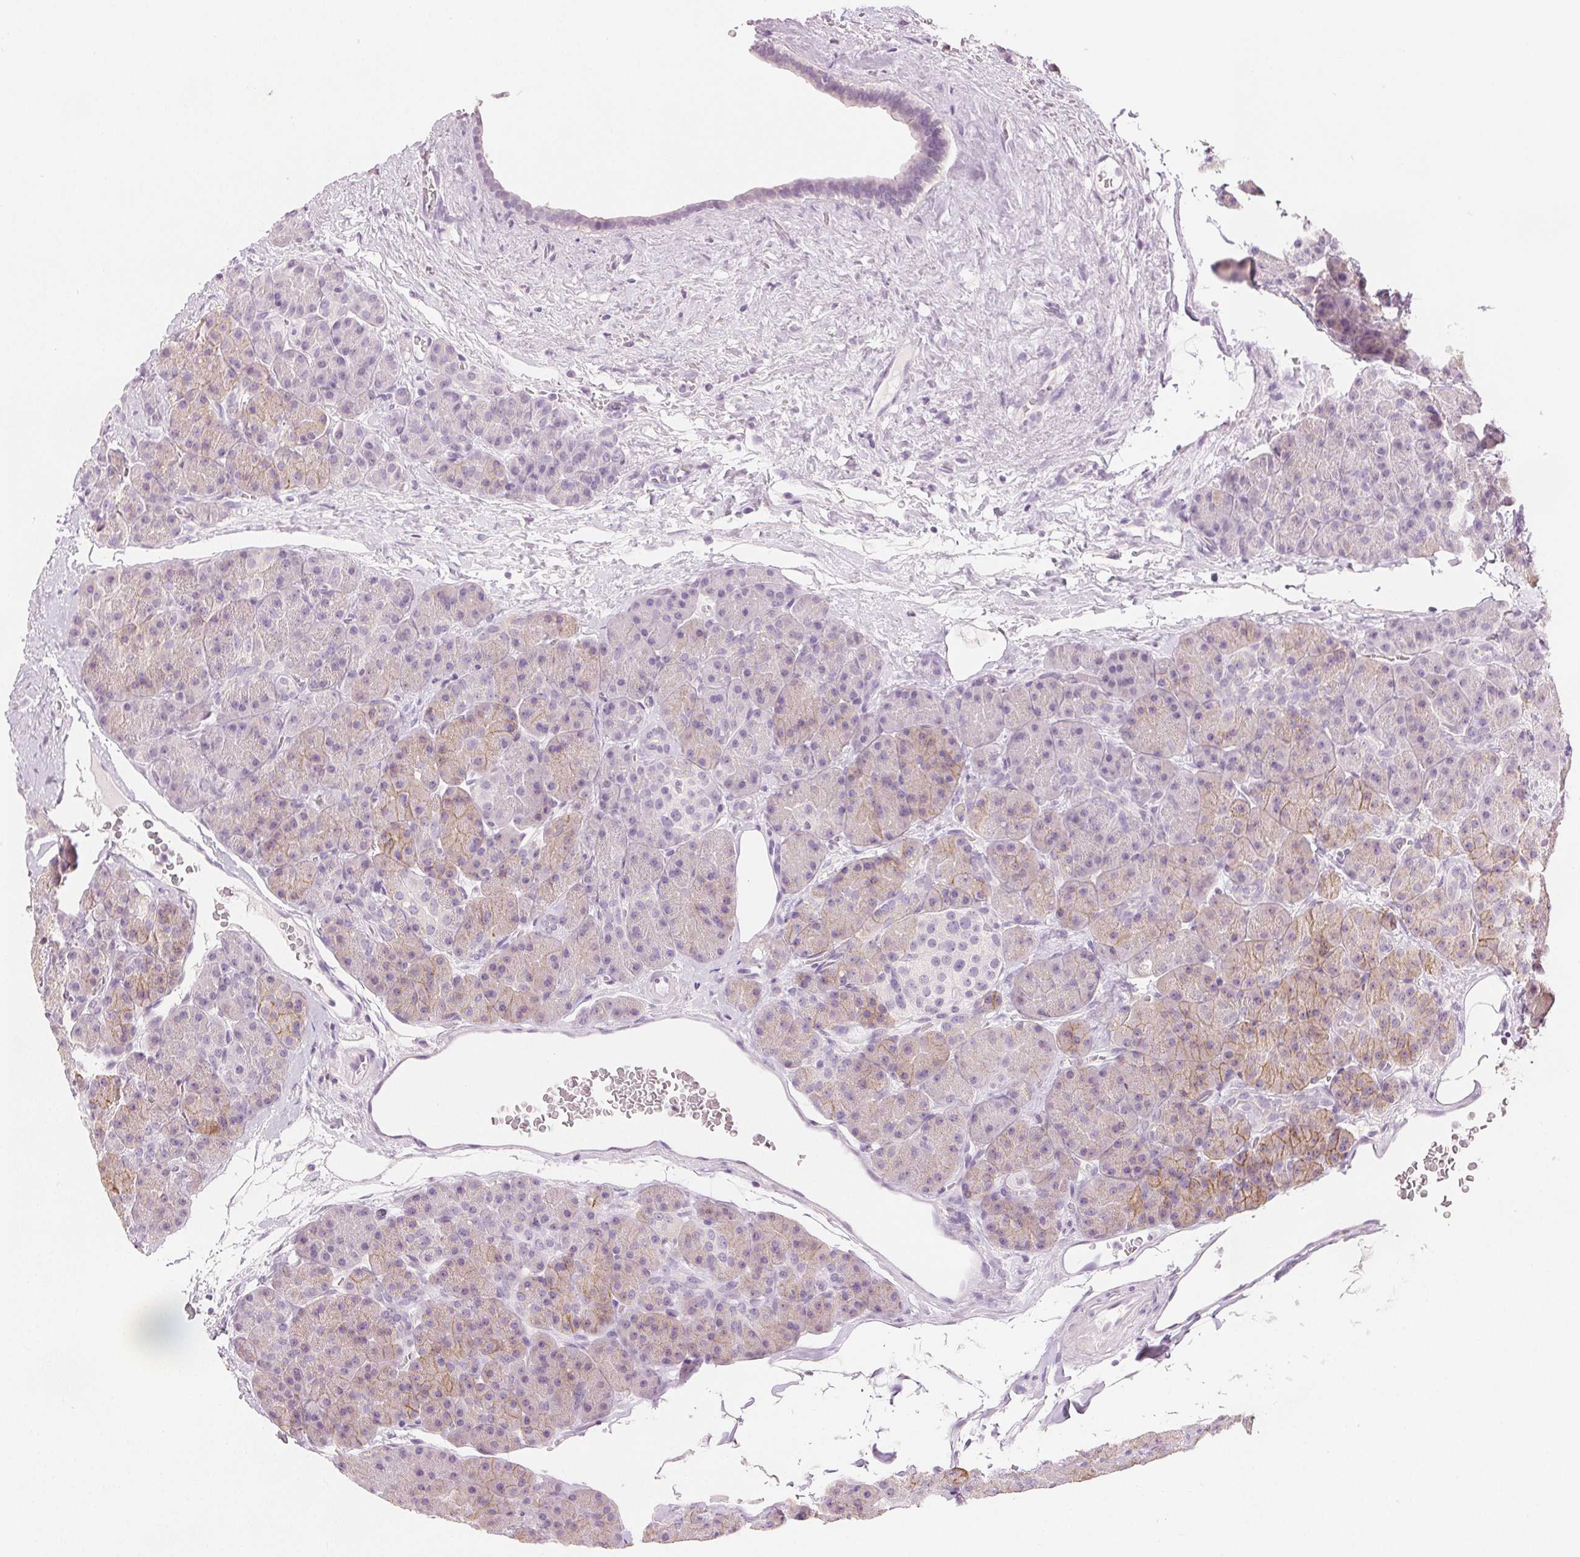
{"staining": {"intensity": "moderate", "quantity": "25%-75%", "location": "cytoplasmic/membranous"}, "tissue": "pancreas", "cell_type": "Exocrine glandular cells", "image_type": "normal", "snomed": [{"axis": "morphology", "description": "Normal tissue, NOS"}, {"axis": "topography", "description": "Pancreas"}], "caption": "A brown stain labels moderate cytoplasmic/membranous expression of a protein in exocrine glandular cells of unremarkable pancreas. The staining was performed using DAB, with brown indicating positive protein expression. Nuclei are stained blue with hematoxylin.", "gene": "CA12", "patient": {"sex": "male", "age": 57}}